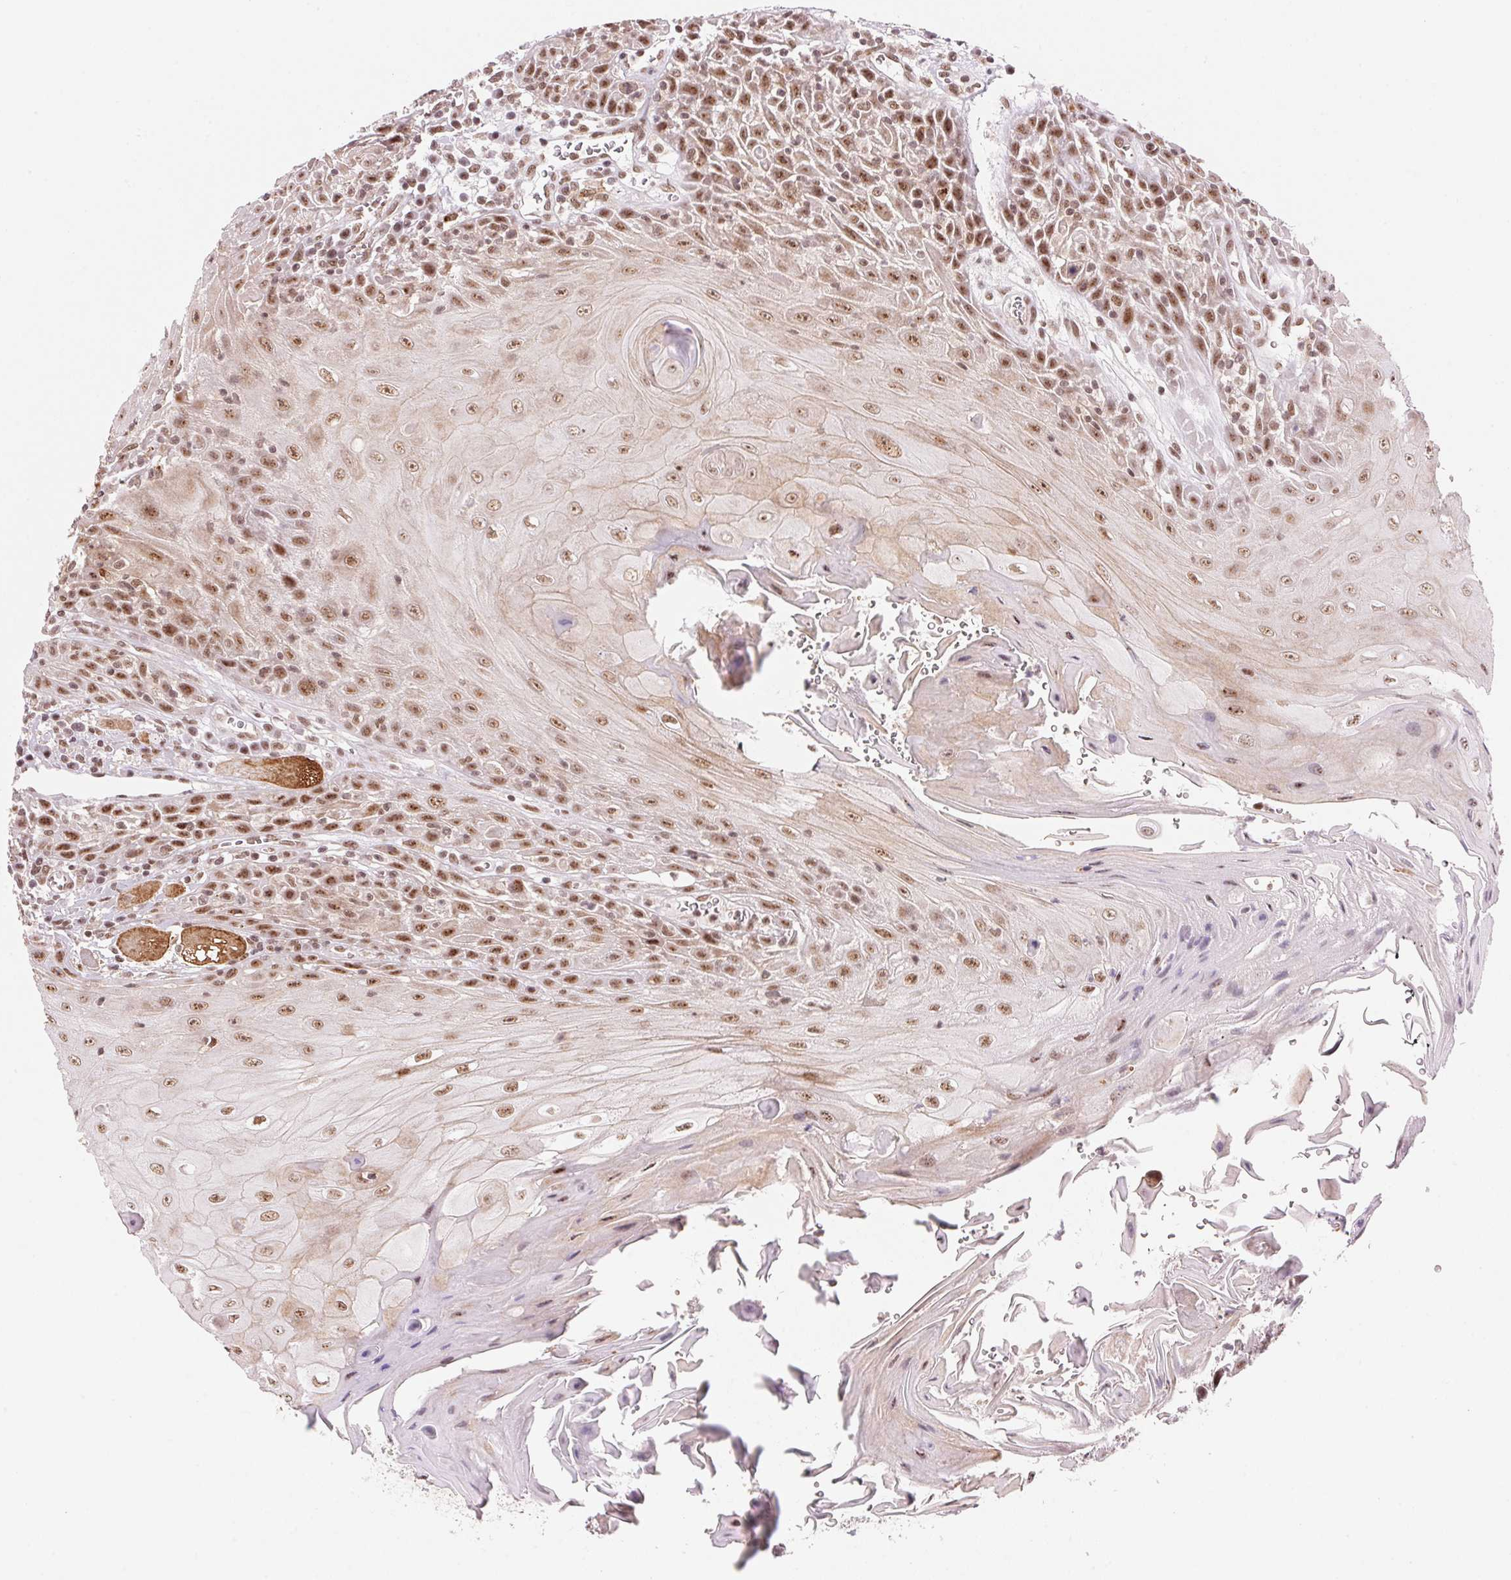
{"staining": {"intensity": "moderate", "quantity": ">75%", "location": "nuclear"}, "tissue": "head and neck cancer", "cell_type": "Tumor cells", "image_type": "cancer", "snomed": [{"axis": "morphology", "description": "Normal tissue, NOS"}, {"axis": "morphology", "description": "Squamous cell carcinoma, NOS"}, {"axis": "topography", "description": "Oral tissue"}, {"axis": "topography", "description": "Head-Neck"}], "caption": "Tumor cells display moderate nuclear staining in about >75% of cells in head and neck cancer. (brown staining indicates protein expression, while blue staining denotes nuclei).", "gene": "HNRNPDL", "patient": {"sex": "male", "age": 52}}